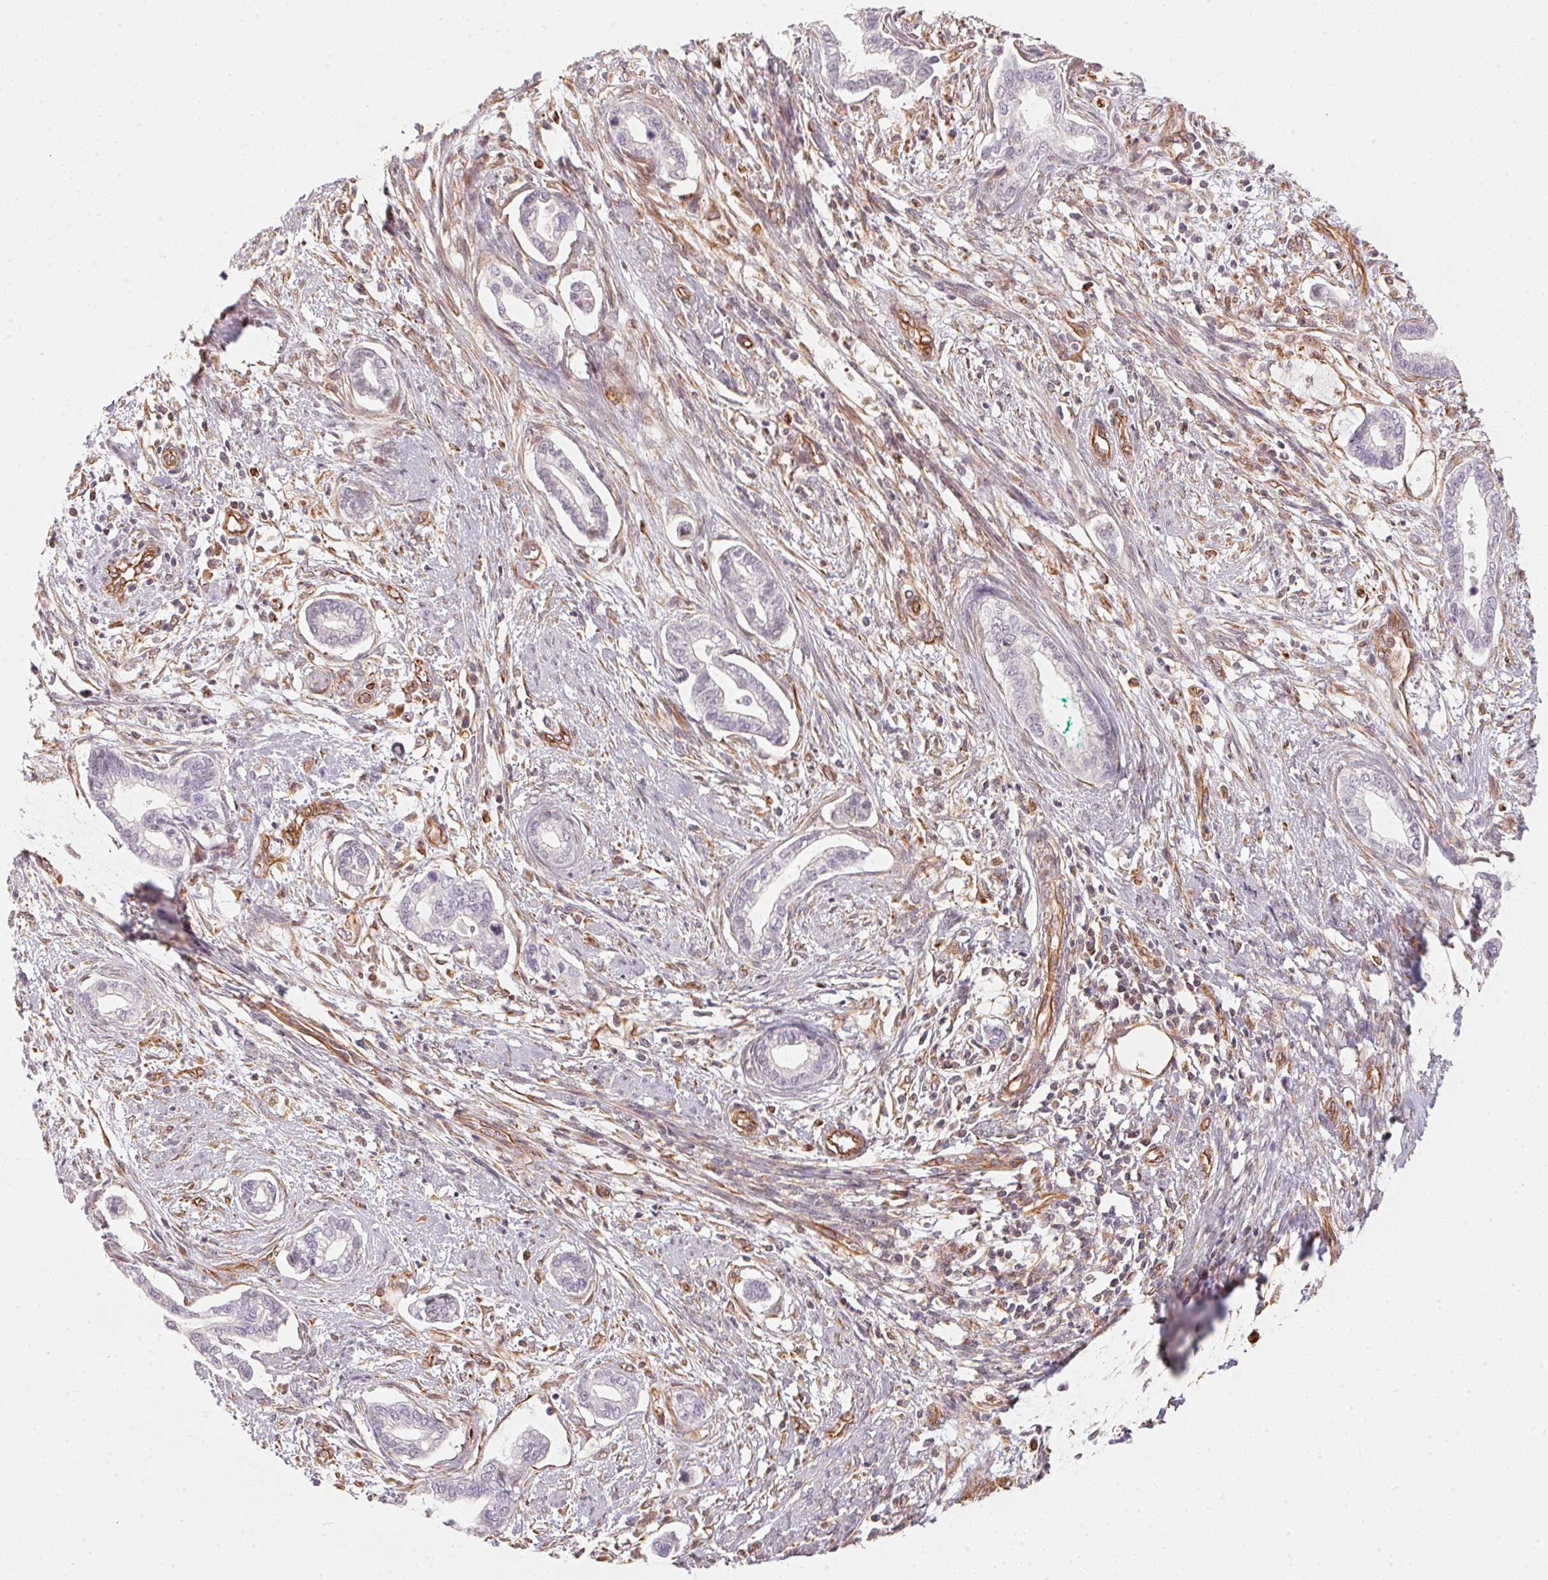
{"staining": {"intensity": "negative", "quantity": "none", "location": "none"}, "tissue": "cervical cancer", "cell_type": "Tumor cells", "image_type": "cancer", "snomed": [{"axis": "morphology", "description": "Adenocarcinoma, NOS"}, {"axis": "topography", "description": "Cervix"}], "caption": "Immunohistochemistry (IHC) of cervical cancer (adenocarcinoma) exhibits no positivity in tumor cells.", "gene": "FOXR2", "patient": {"sex": "female", "age": 62}}